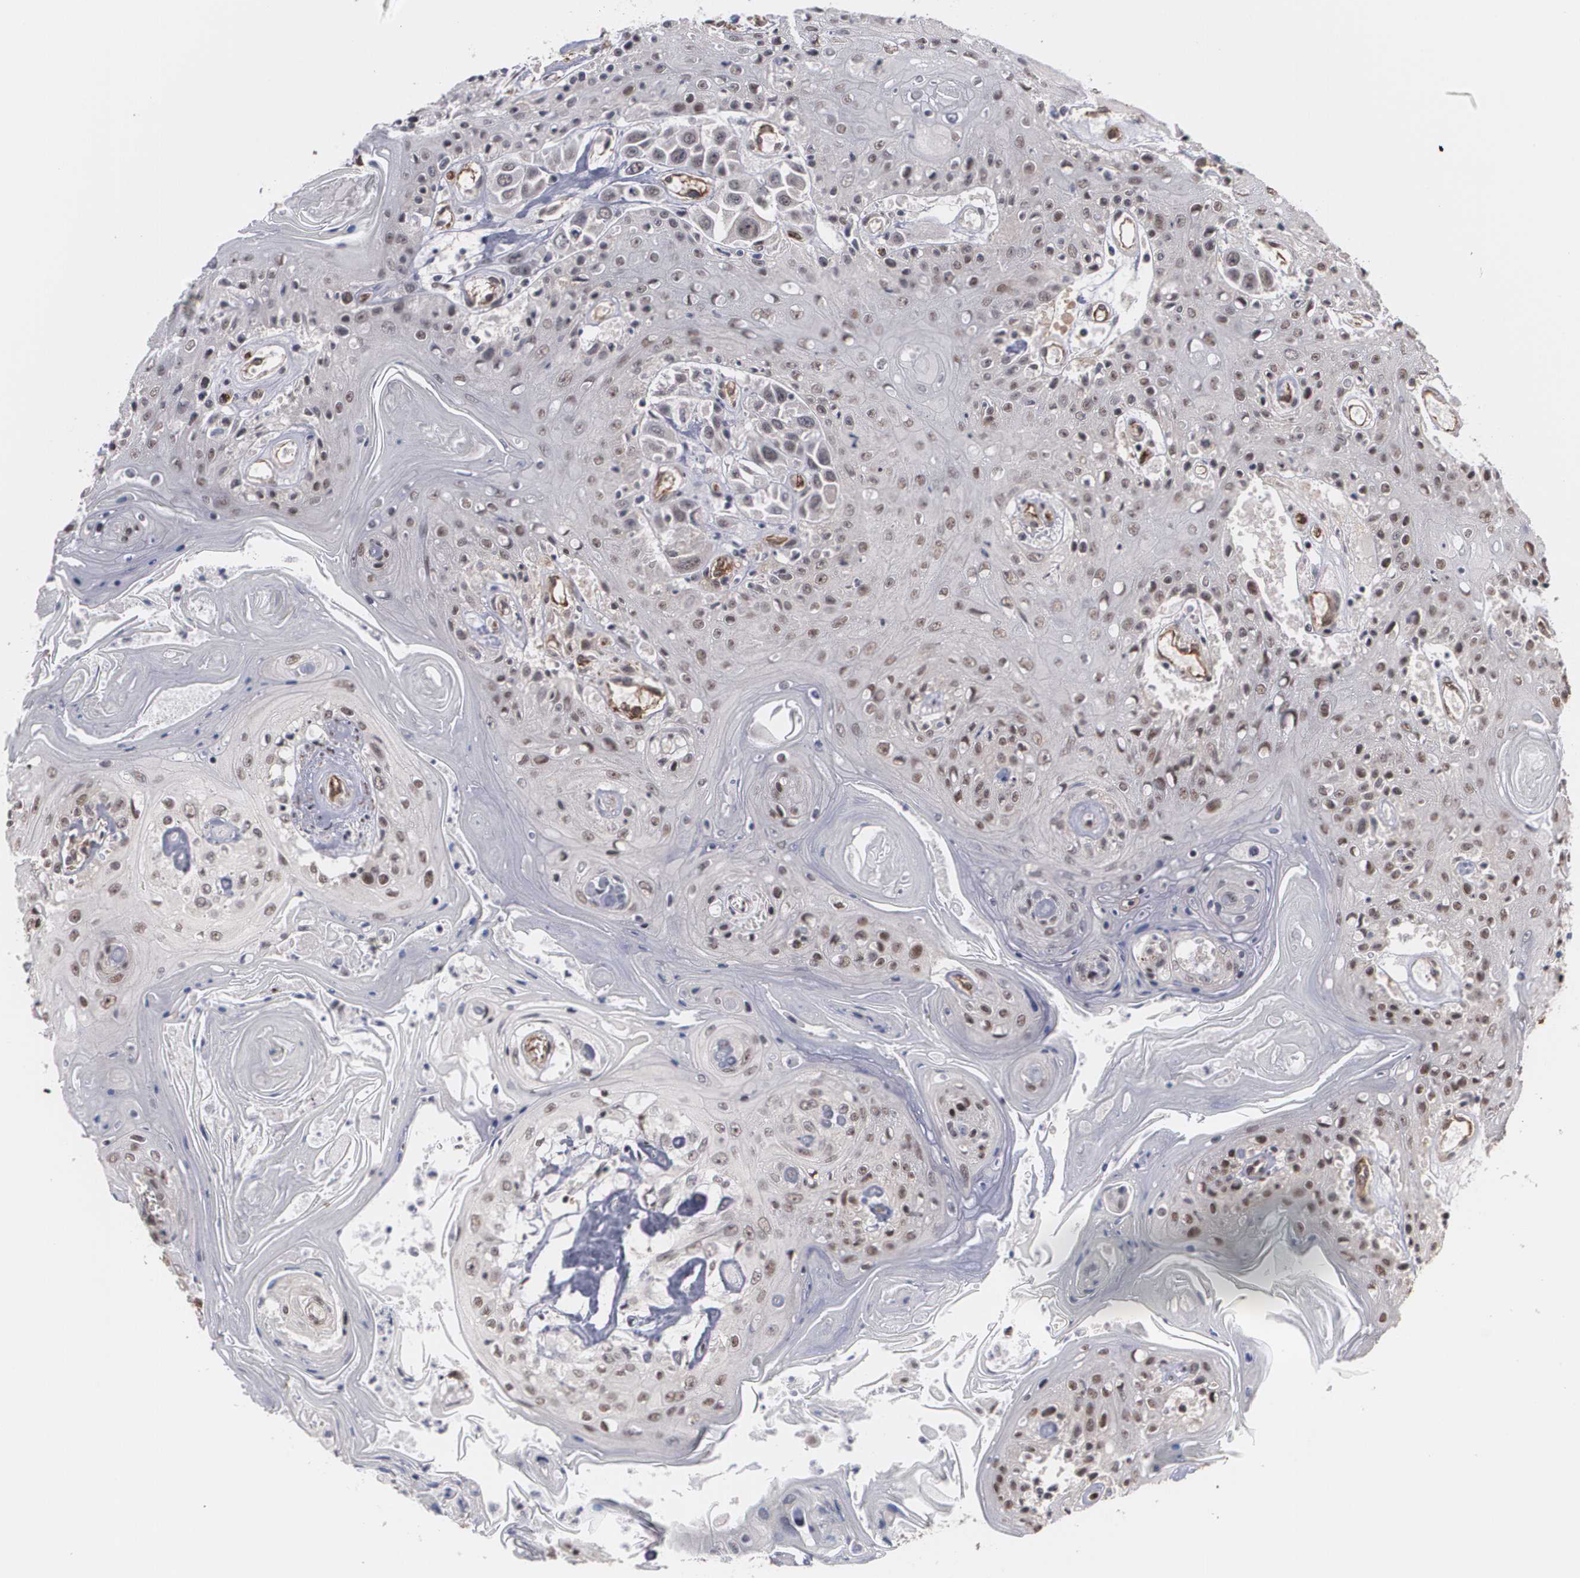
{"staining": {"intensity": "weak", "quantity": "25%-75%", "location": "nuclear"}, "tissue": "head and neck cancer", "cell_type": "Tumor cells", "image_type": "cancer", "snomed": [{"axis": "morphology", "description": "Squamous cell carcinoma, NOS"}, {"axis": "topography", "description": "Oral tissue"}, {"axis": "topography", "description": "Head-Neck"}], "caption": "This is a histology image of IHC staining of head and neck cancer, which shows weak positivity in the nuclear of tumor cells.", "gene": "ZNF75A", "patient": {"sex": "female", "age": 76}}